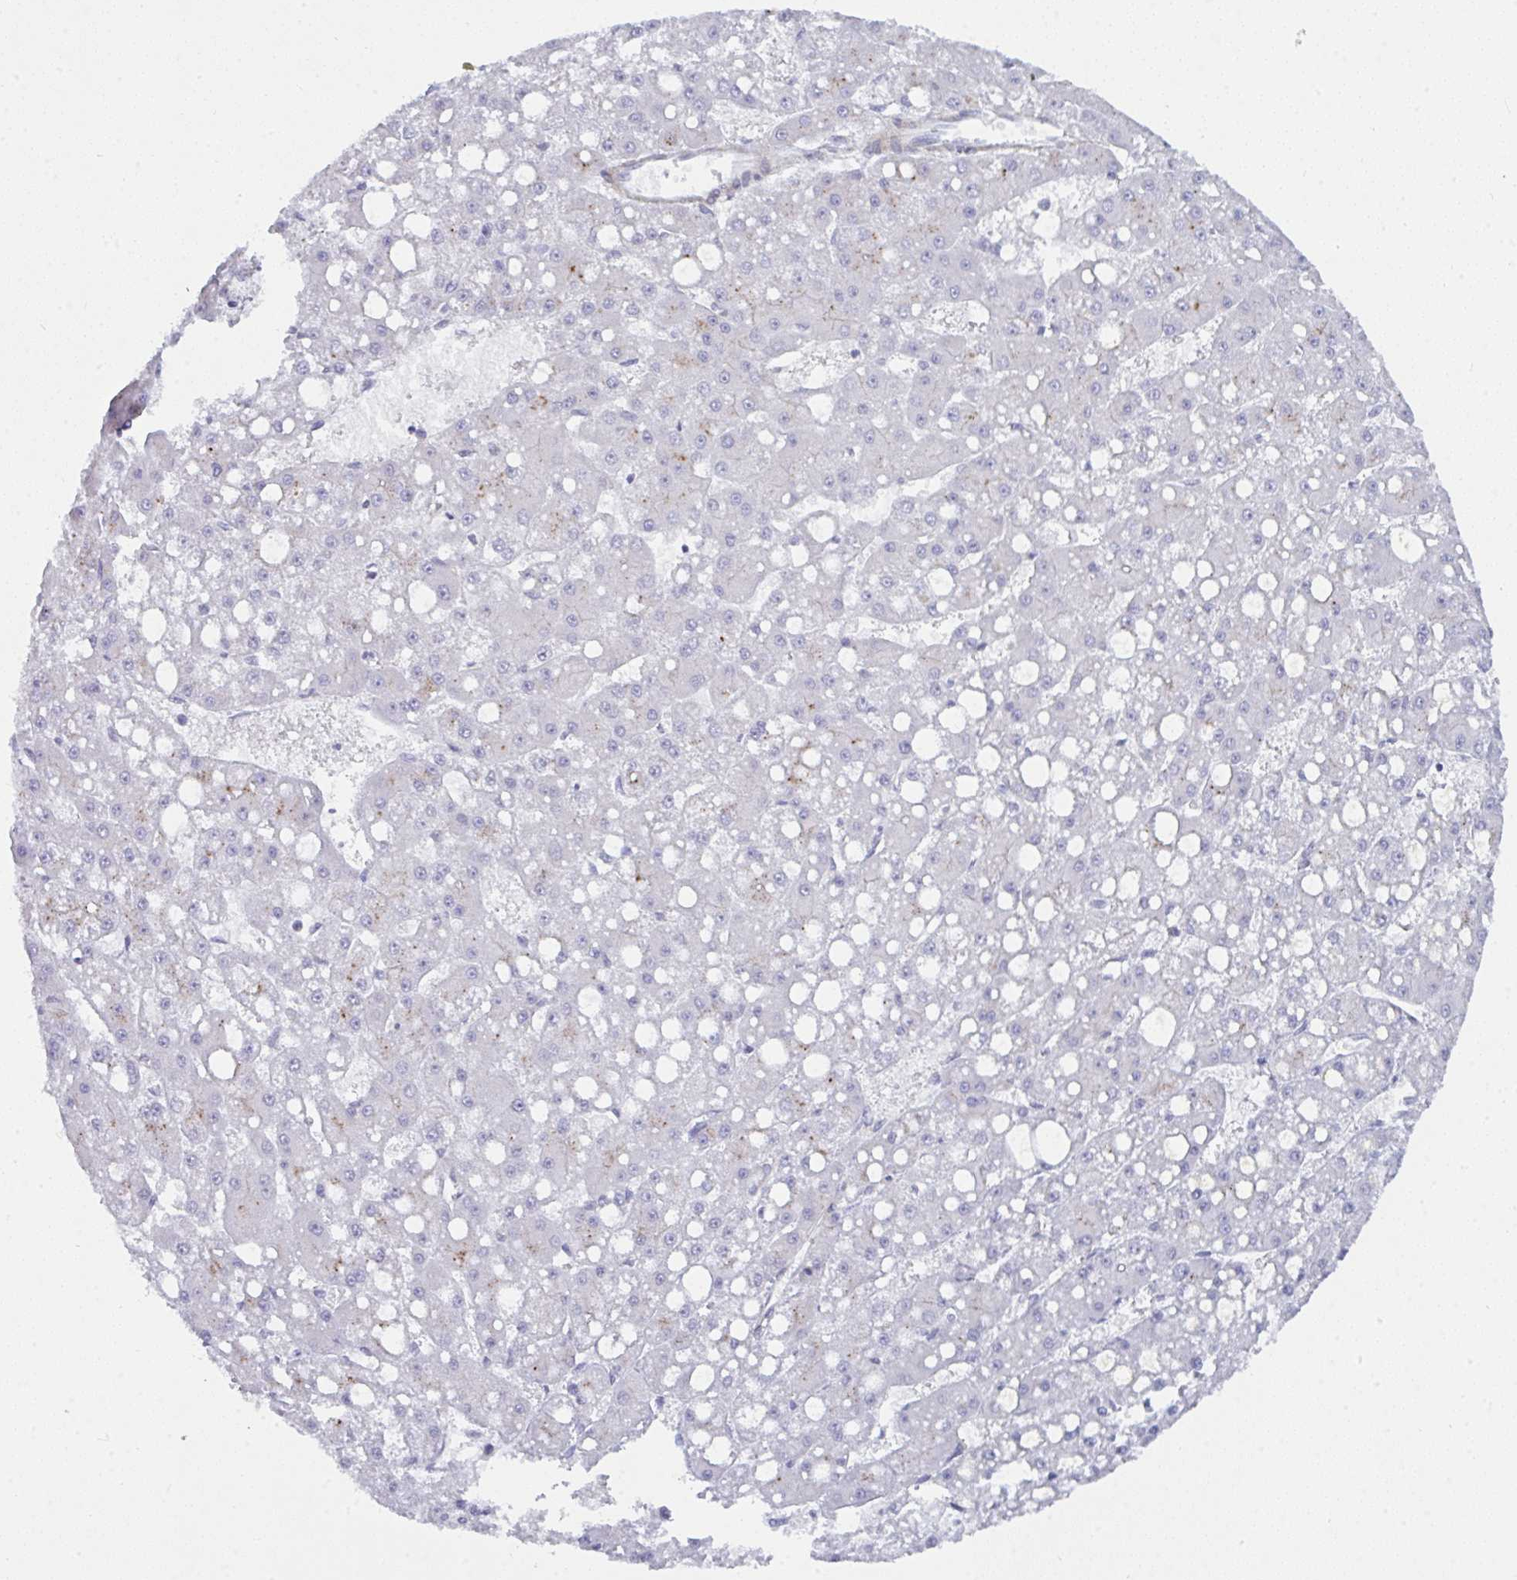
{"staining": {"intensity": "negative", "quantity": "none", "location": "none"}, "tissue": "liver cancer", "cell_type": "Tumor cells", "image_type": "cancer", "snomed": [{"axis": "morphology", "description": "Carcinoma, Hepatocellular, NOS"}, {"axis": "topography", "description": "Liver"}], "caption": "The image demonstrates no significant positivity in tumor cells of liver cancer (hepatocellular carcinoma).", "gene": "GAB1", "patient": {"sex": "male", "age": 67}}